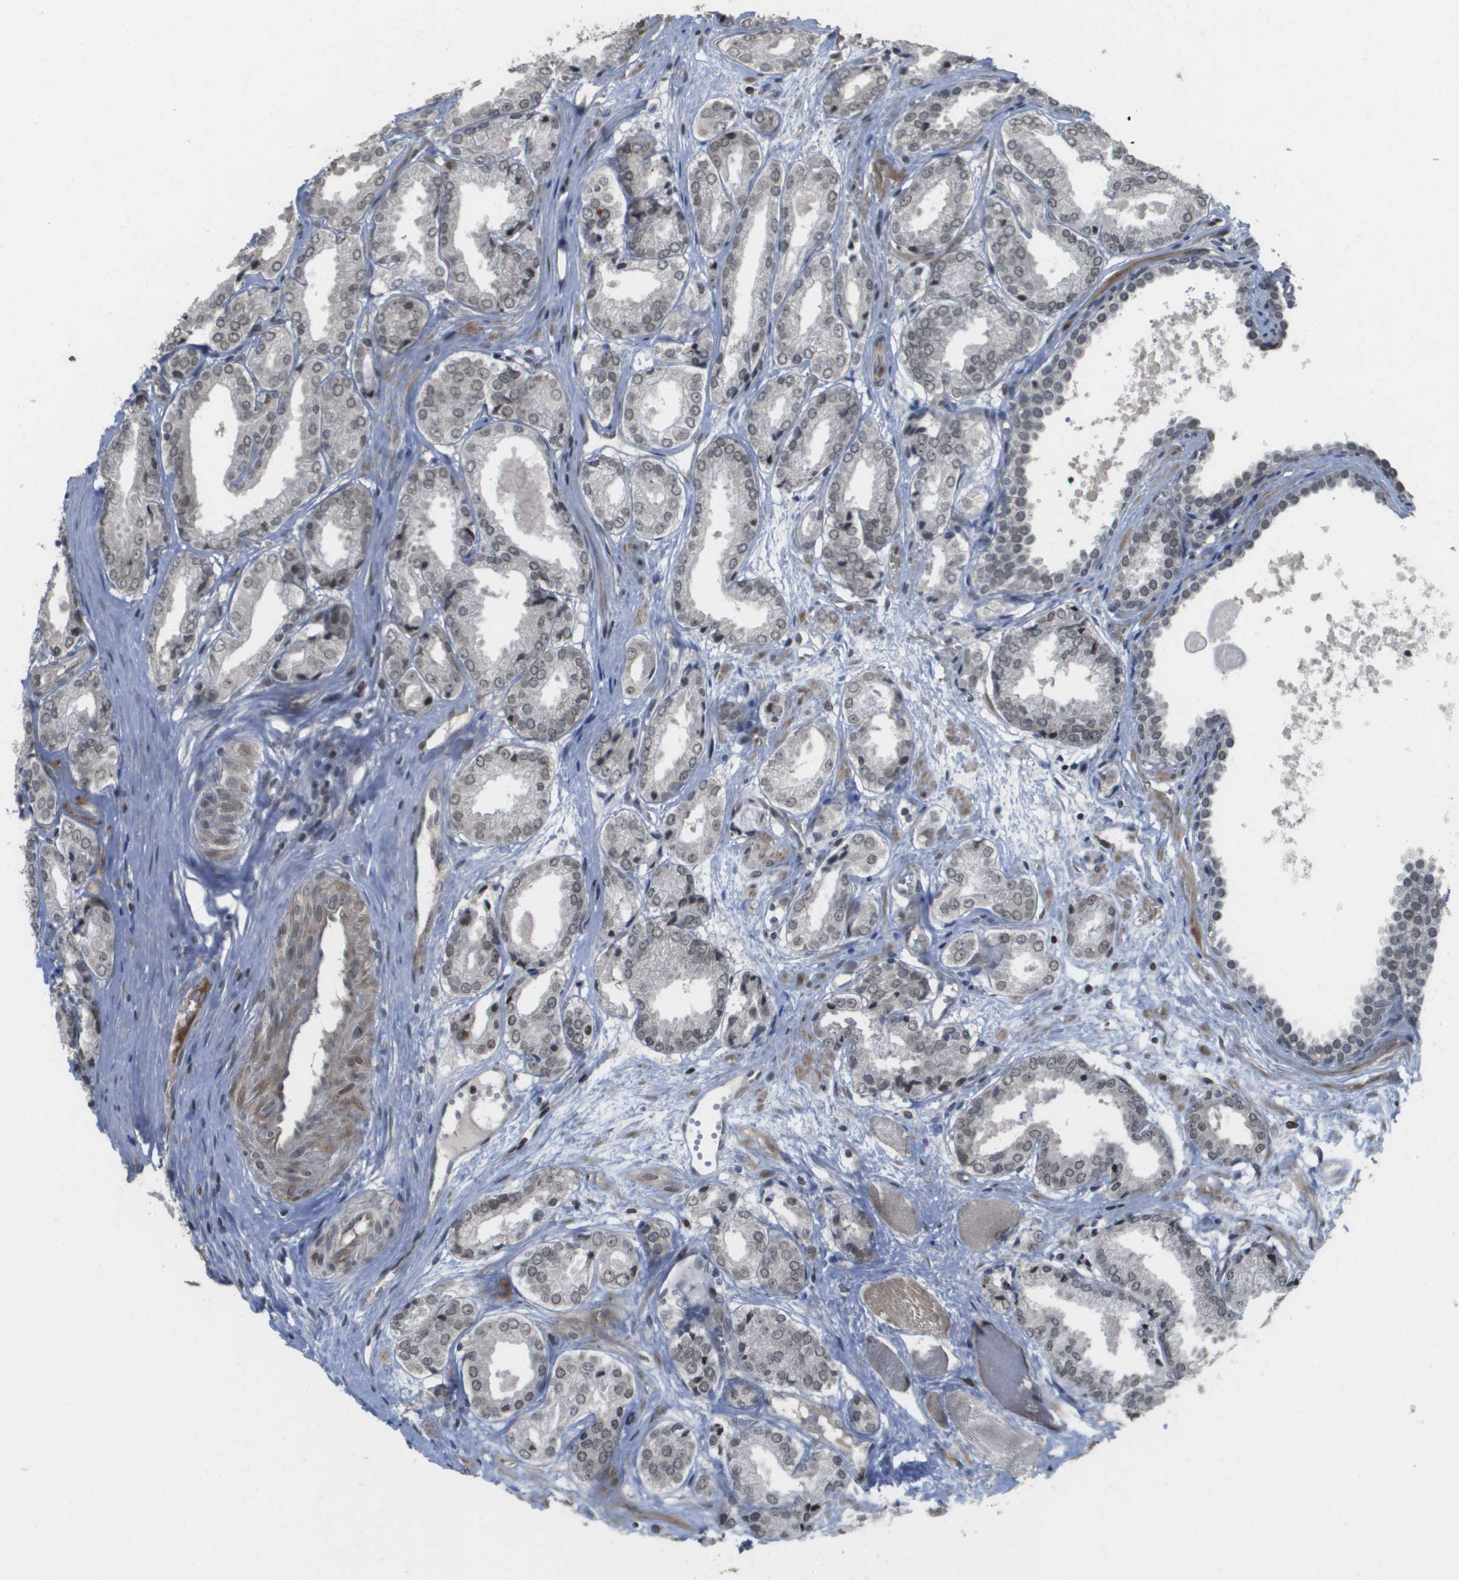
{"staining": {"intensity": "weak", "quantity": "25%-75%", "location": "nuclear"}, "tissue": "prostate cancer", "cell_type": "Tumor cells", "image_type": "cancer", "snomed": [{"axis": "morphology", "description": "Adenocarcinoma, Low grade"}, {"axis": "topography", "description": "Prostate"}], "caption": "Approximately 25%-75% of tumor cells in human prostate cancer demonstrate weak nuclear protein staining as visualized by brown immunohistochemical staining.", "gene": "KAT5", "patient": {"sex": "male", "age": 57}}